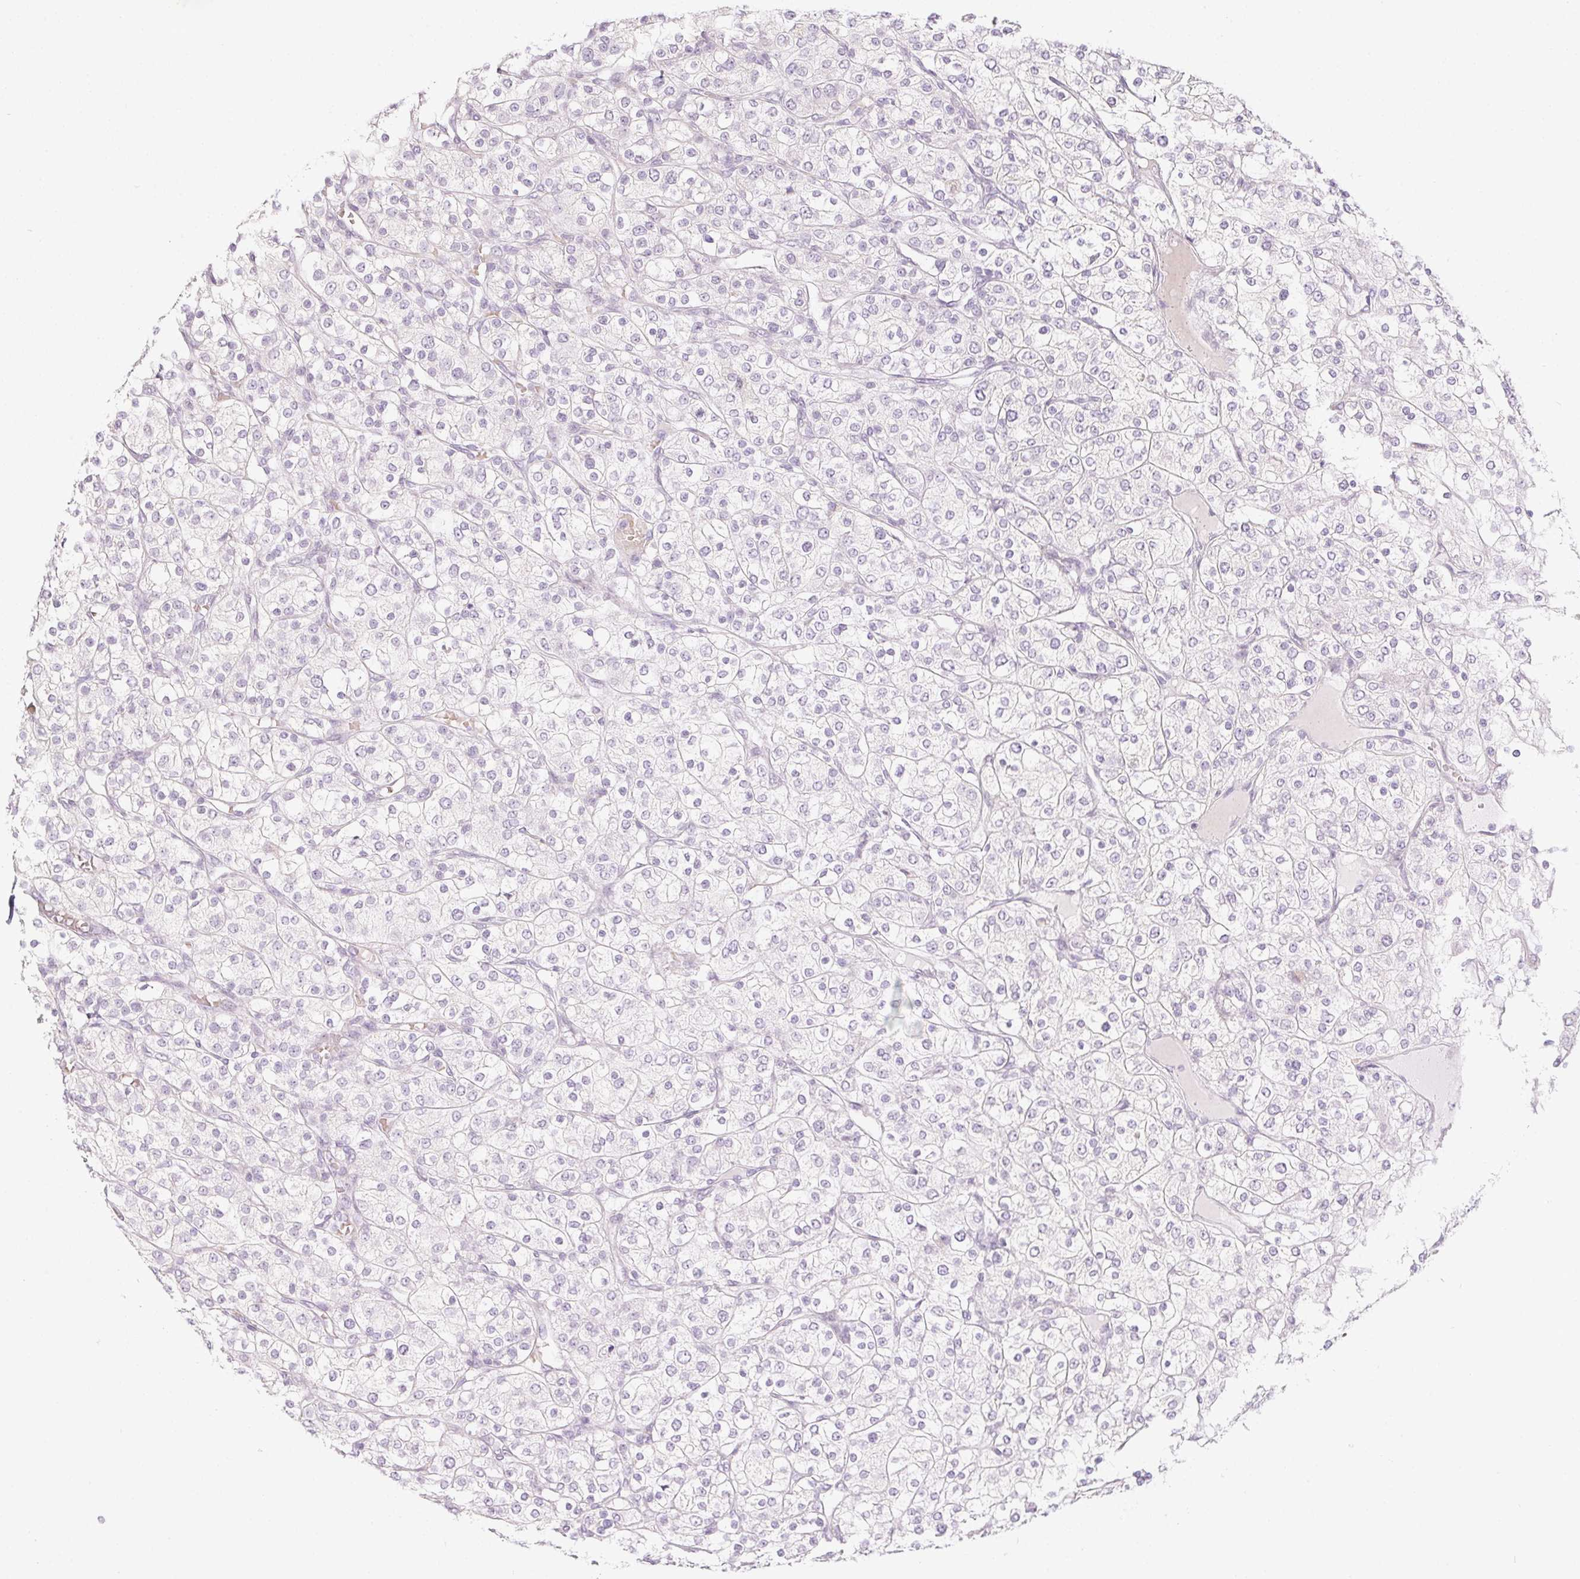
{"staining": {"intensity": "negative", "quantity": "none", "location": "none"}, "tissue": "renal cancer", "cell_type": "Tumor cells", "image_type": "cancer", "snomed": [{"axis": "morphology", "description": "Adenocarcinoma, NOS"}, {"axis": "topography", "description": "Kidney"}], "caption": "Tumor cells are negative for brown protein staining in renal cancer (adenocarcinoma).", "gene": "CTCFL", "patient": {"sex": "male", "age": 80}}